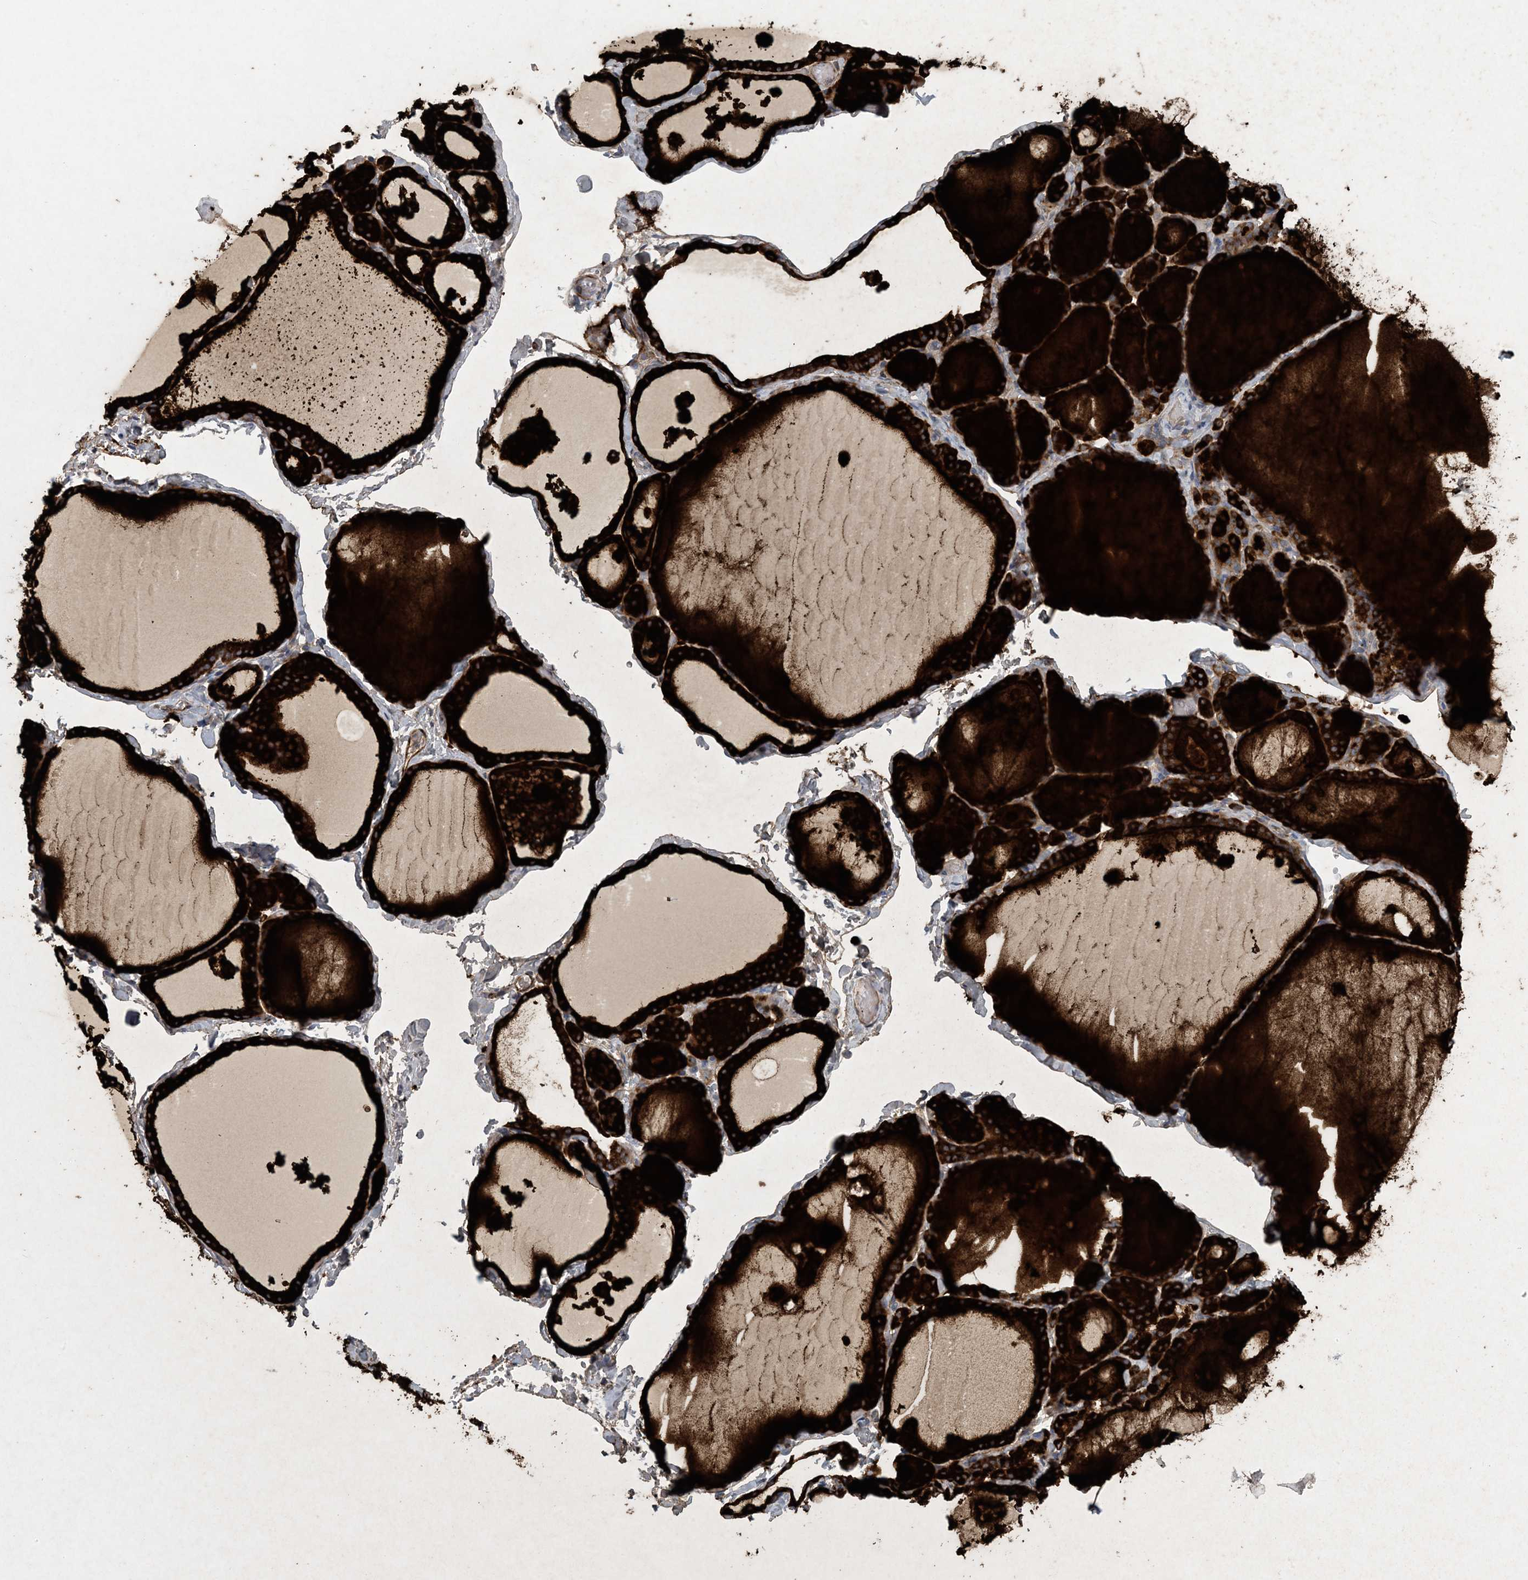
{"staining": {"intensity": "strong", "quantity": ">75%", "location": "cytoplasmic/membranous"}, "tissue": "thyroid gland", "cell_type": "Glandular cells", "image_type": "normal", "snomed": [{"axis": "morphology", "description": "Normal tissue, NOS"}, {"axis": "topography", "description": "Thyroid gland"}], "caption": "The micrograph reveals staining of unremarkable thyroid gland, revealing strong cytoplasmic/membranous protein staining (brown color) within glandular cells.", "gene": "HIKESHI", "patient": {"sex": "male", "age": 56}}